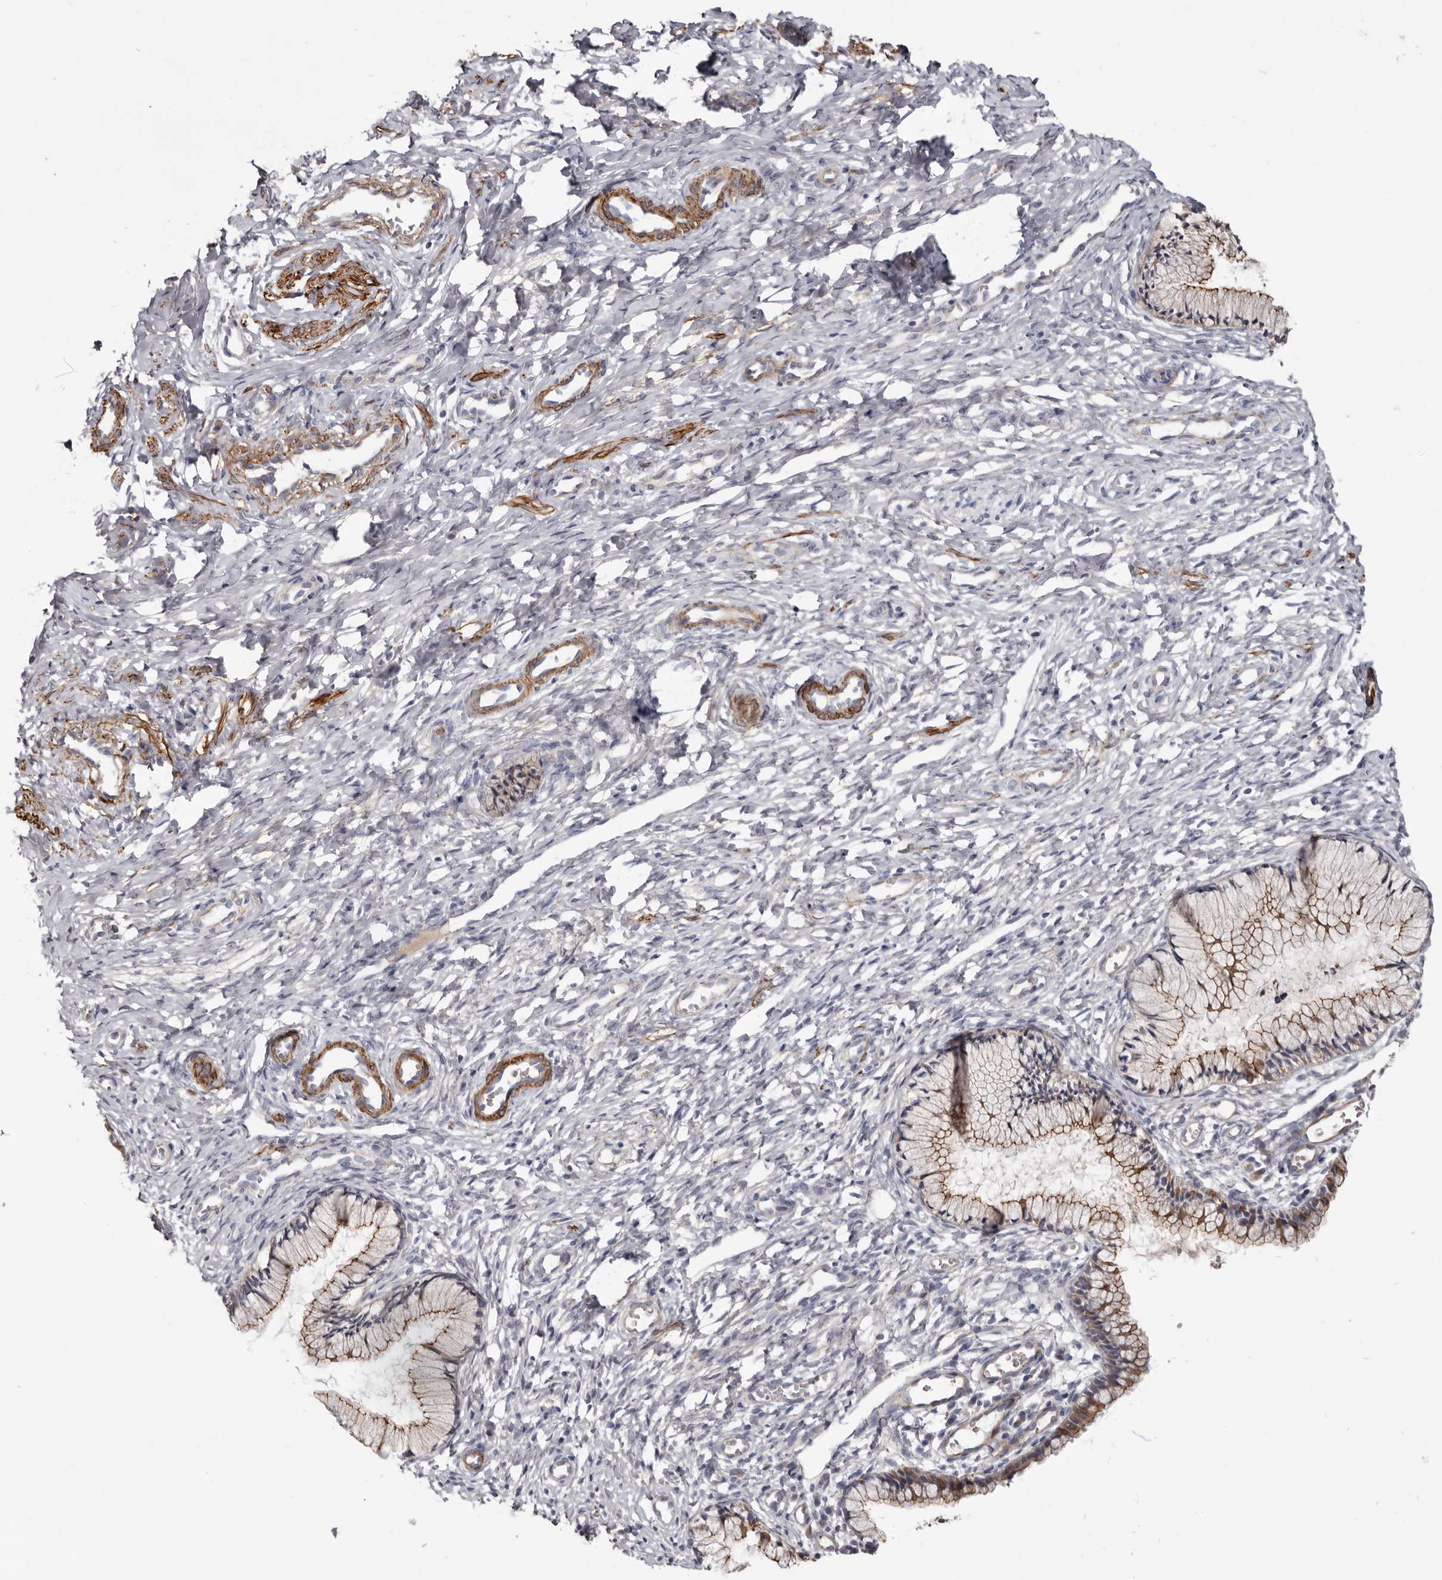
{"staining": {"intensity": "moderate", "quantity": "25%-75%", "location": "cytoplasmic/membranous"}, "tissue": "cervix", "cell_type": "Glandular cells", "image_type": "normal", "snomed": [{"axis": "morphology", "description": "Normal tissue, NOS"}, {"axis": "topography", "description": "Cervix"}], "caption": "The micrograph reveals immunohistochemical staining of benign cervix. There is moderate cytoplasmic/membranous positivity is seen in approximately 25%-75% of glandular cells.", "gene": "CGN", "patient": {"sex": "female", "age": 27}}